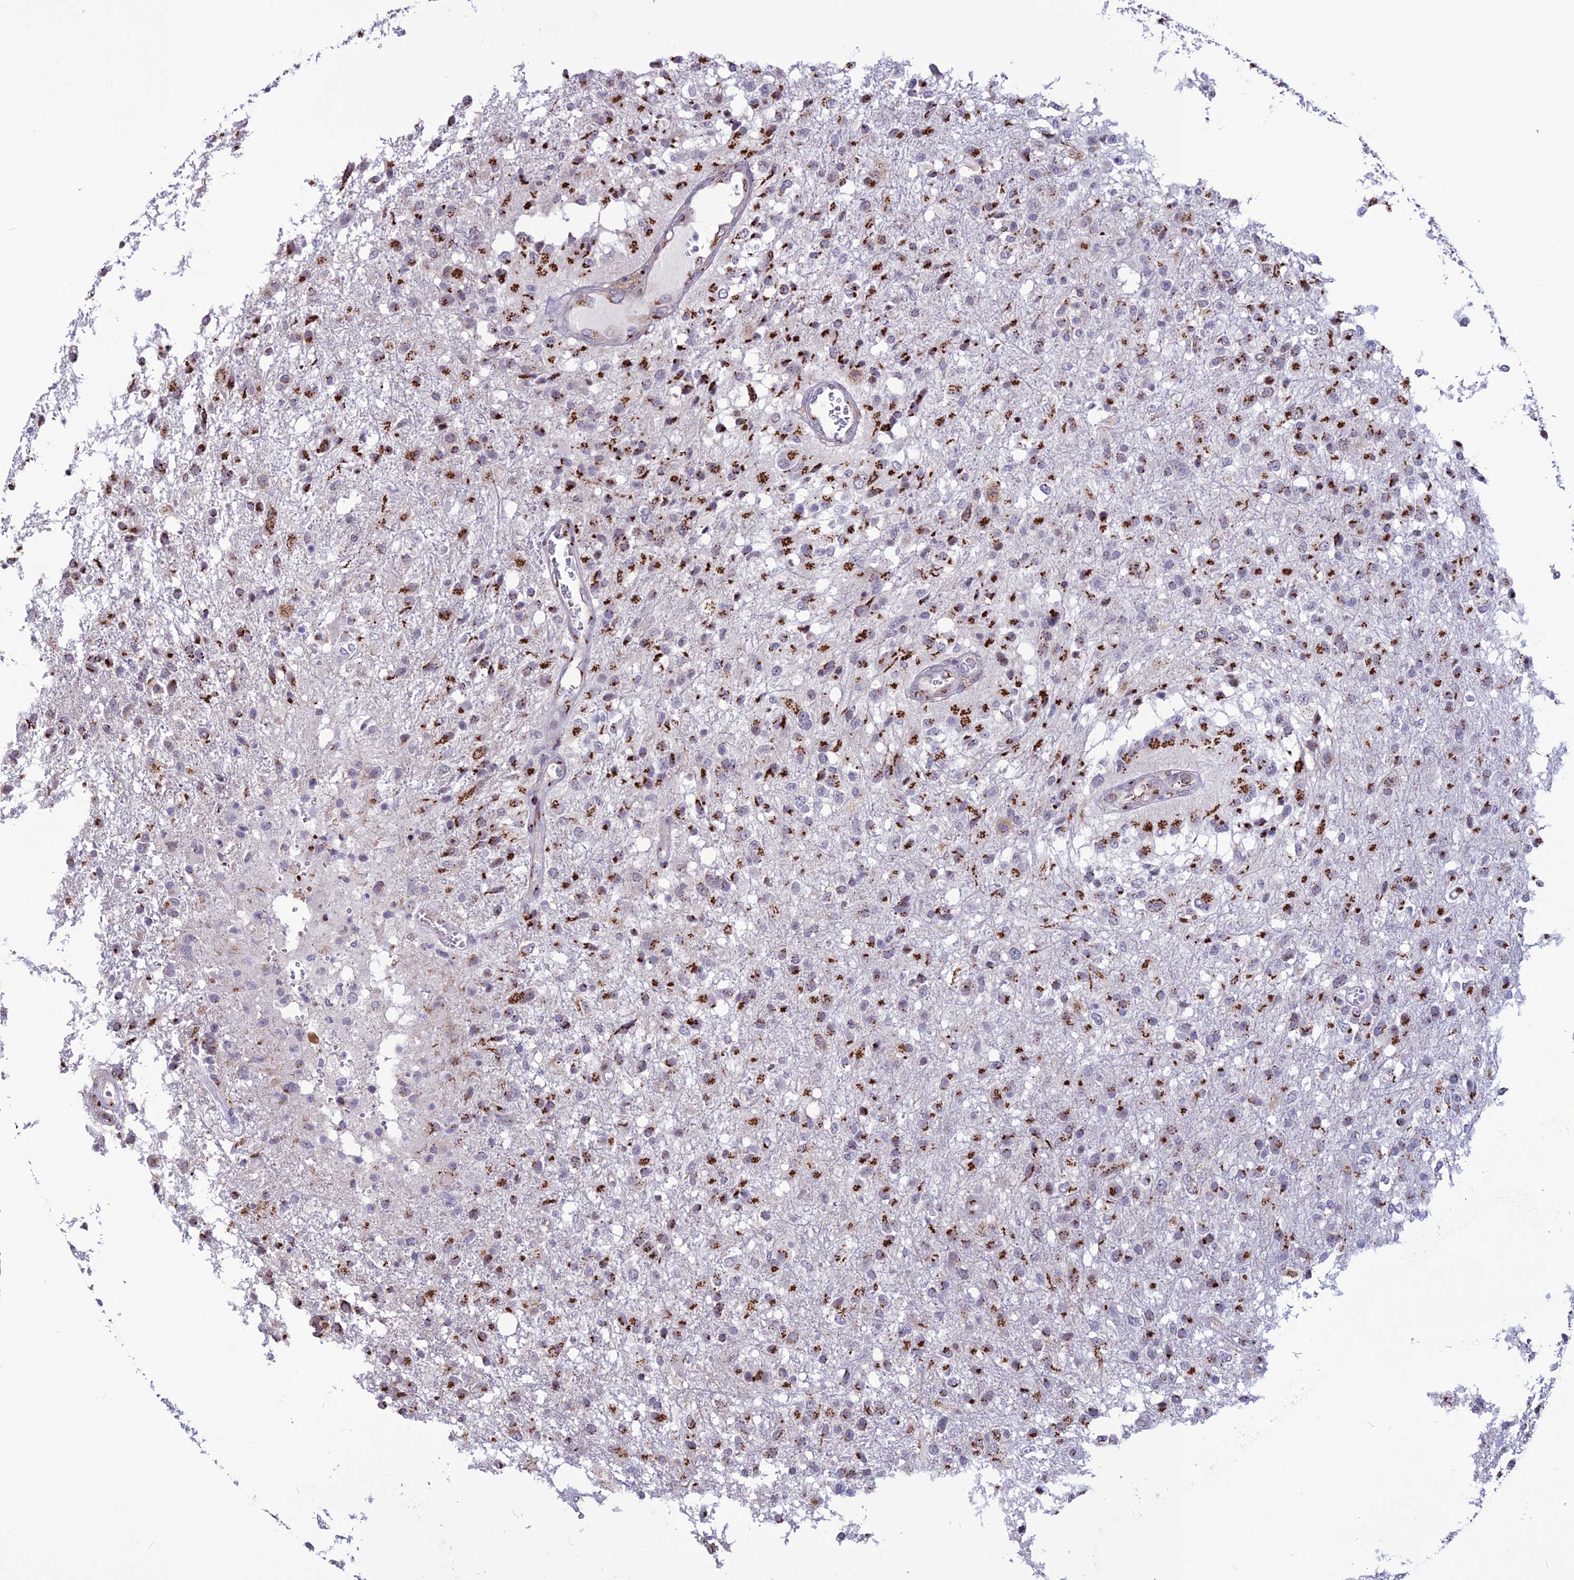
{"staining": {"intensity": "strong", "quantity": ">75%", "location": "cytoplasmic/membranous"}, "tissue": "glioma", "cell_type": "Tumor cells", "image_type": "cancer", "snomed": [{"axis": "morphology", "description": "Glioma, malignant, High grade"}, {"axis": "topography", "description": "Brain"}], "caption": "Immunohistochemical staining of human glioma exhibits high levels of strong cytoplasmic/membranous positivity in about >75% of tumor cells.", "gene": "PLEKHA4", "patient": {"sex": "female", "age": 74}}